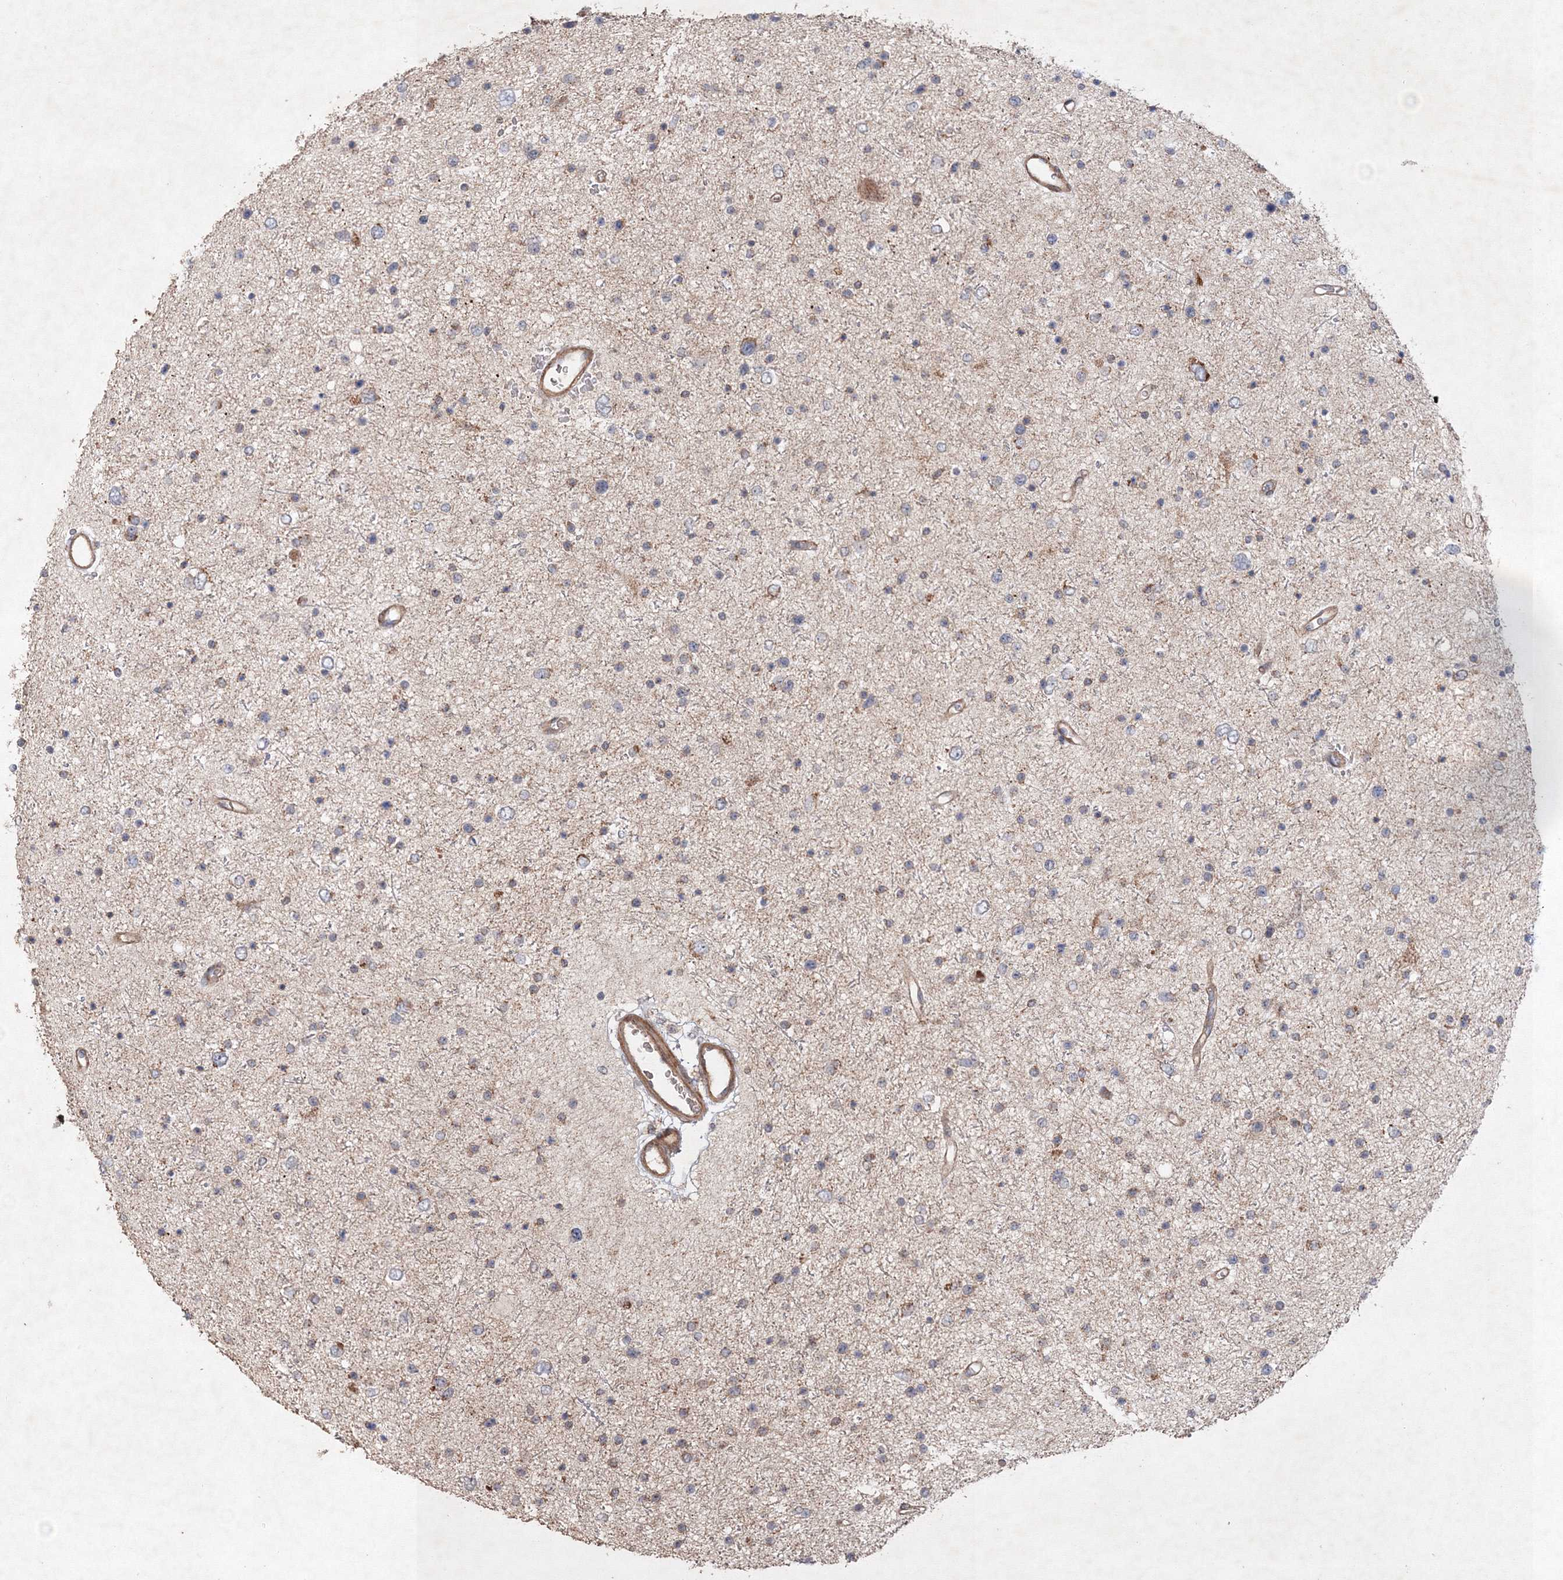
{"staining": {"intensity": "moderate", "quantity": "<25%", "location": "cytoplasmic/membranous"}, "tissue": "glioma", "cell_type": "Tumor cells", "image_type": "cancer", "snomed": [{"axis": "morphology", "description": "Glioma, malignant, Low grade"}, {"axis": "topography", "description": "Brain"}], "caption": "Moderate cytoplasmic/membranous positivity is appreciated in about <25% of tumor cells in low-grade glioma (malignant).", "gene": "NOA1", "patient": {"sex": "female", "age": 37}}